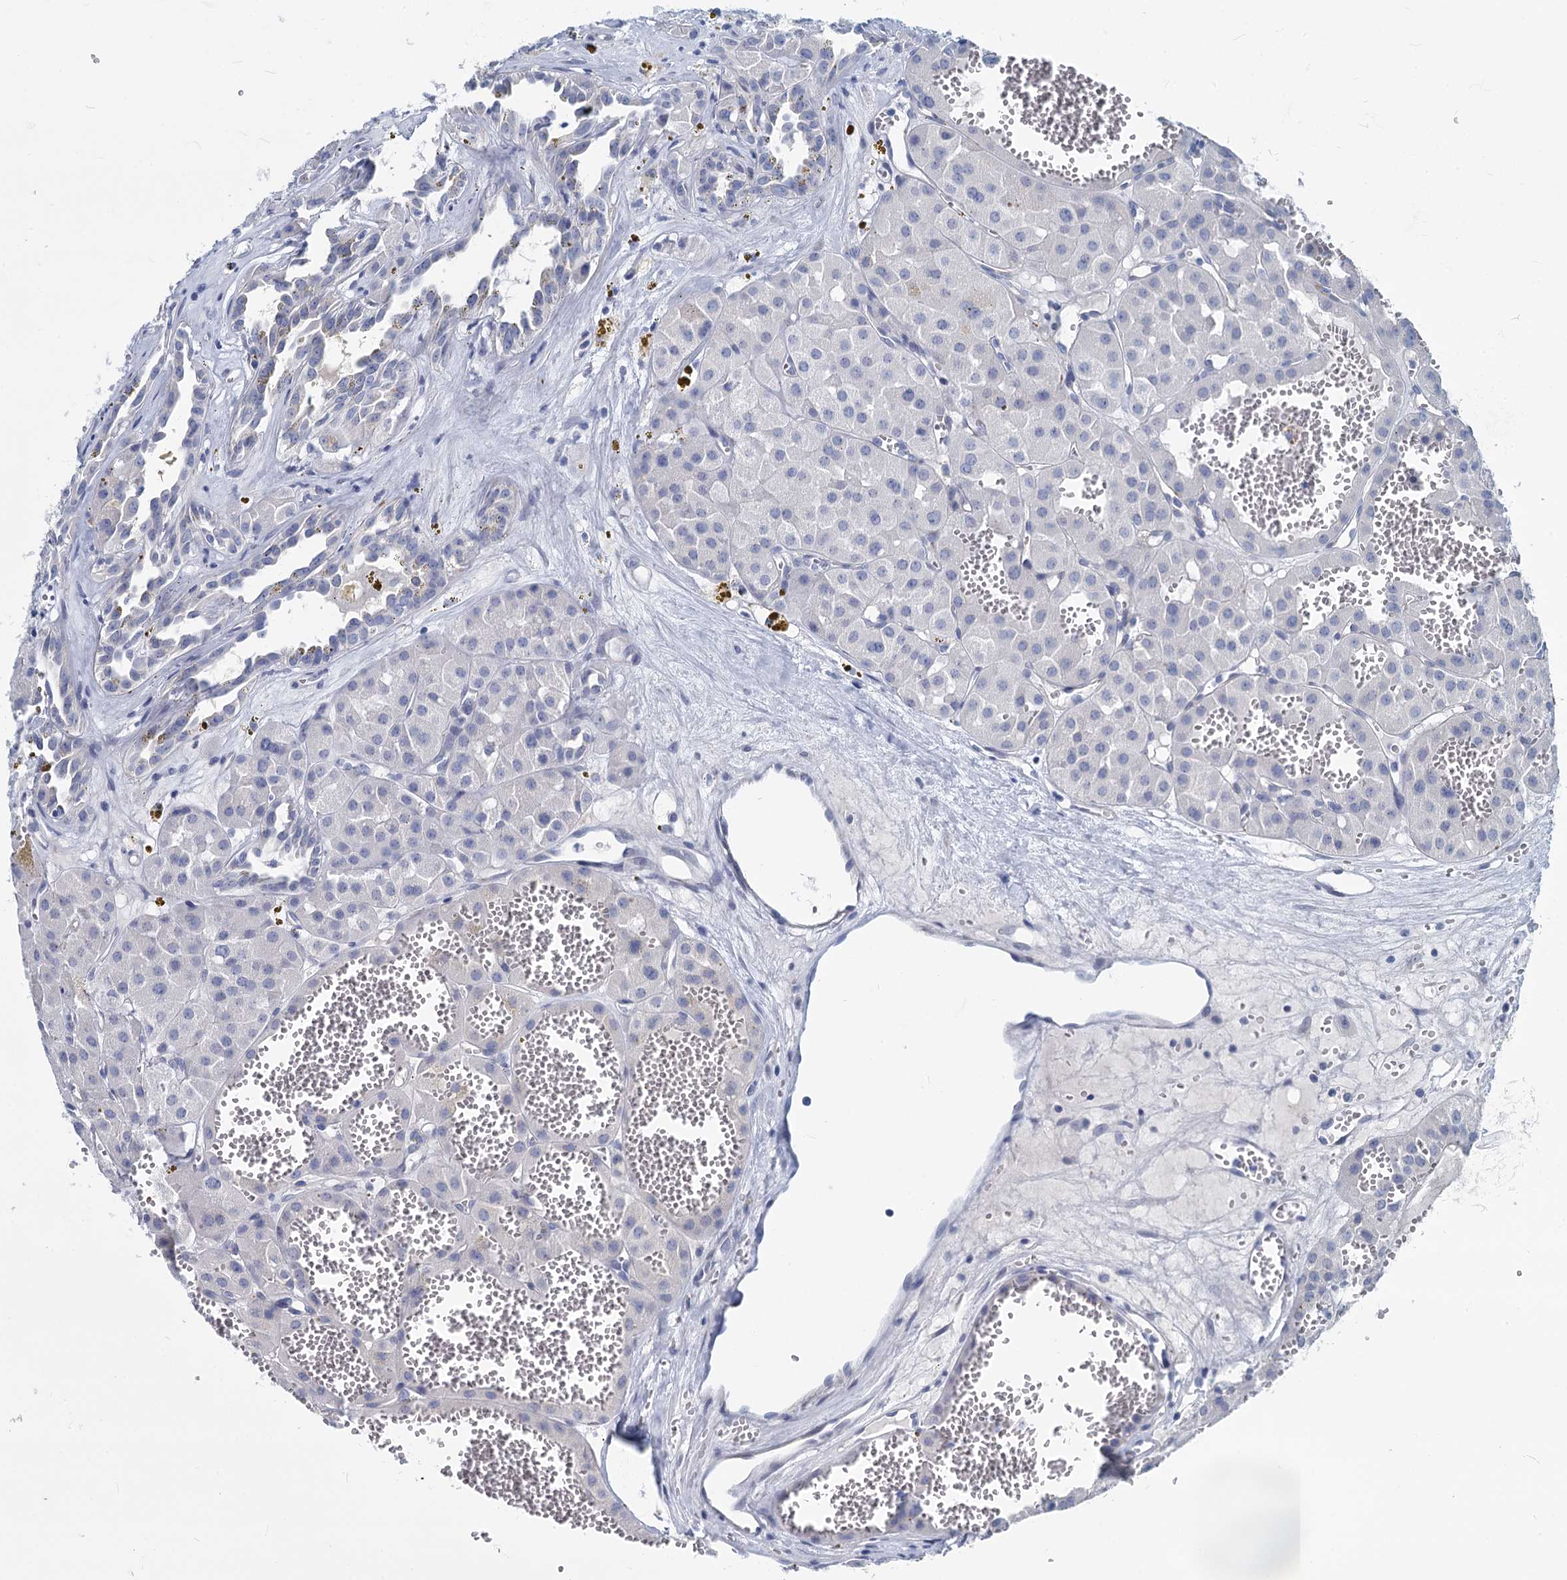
{"staining": {"intensity": "negative", "quantity": "none", "location": "none"}, "tissue": "renal cancer", "cell_type": "Tumor cells", "image_type": "cancer", "snomed": [{"axis": "morphology", "description": "Carcinoma, NOS"}, {"axis": "topography", "description": "Kidney"}], "caption": "This micrograph is of renal cancer stained with immunohistochemistry to label a protein in brown with the nuclei are counter-stained blue. There is no positivity in tumor cells. Nuclei are stained in blue.", "gene": "GSTM3", "patient": {"sex": "female", "age": 75}}